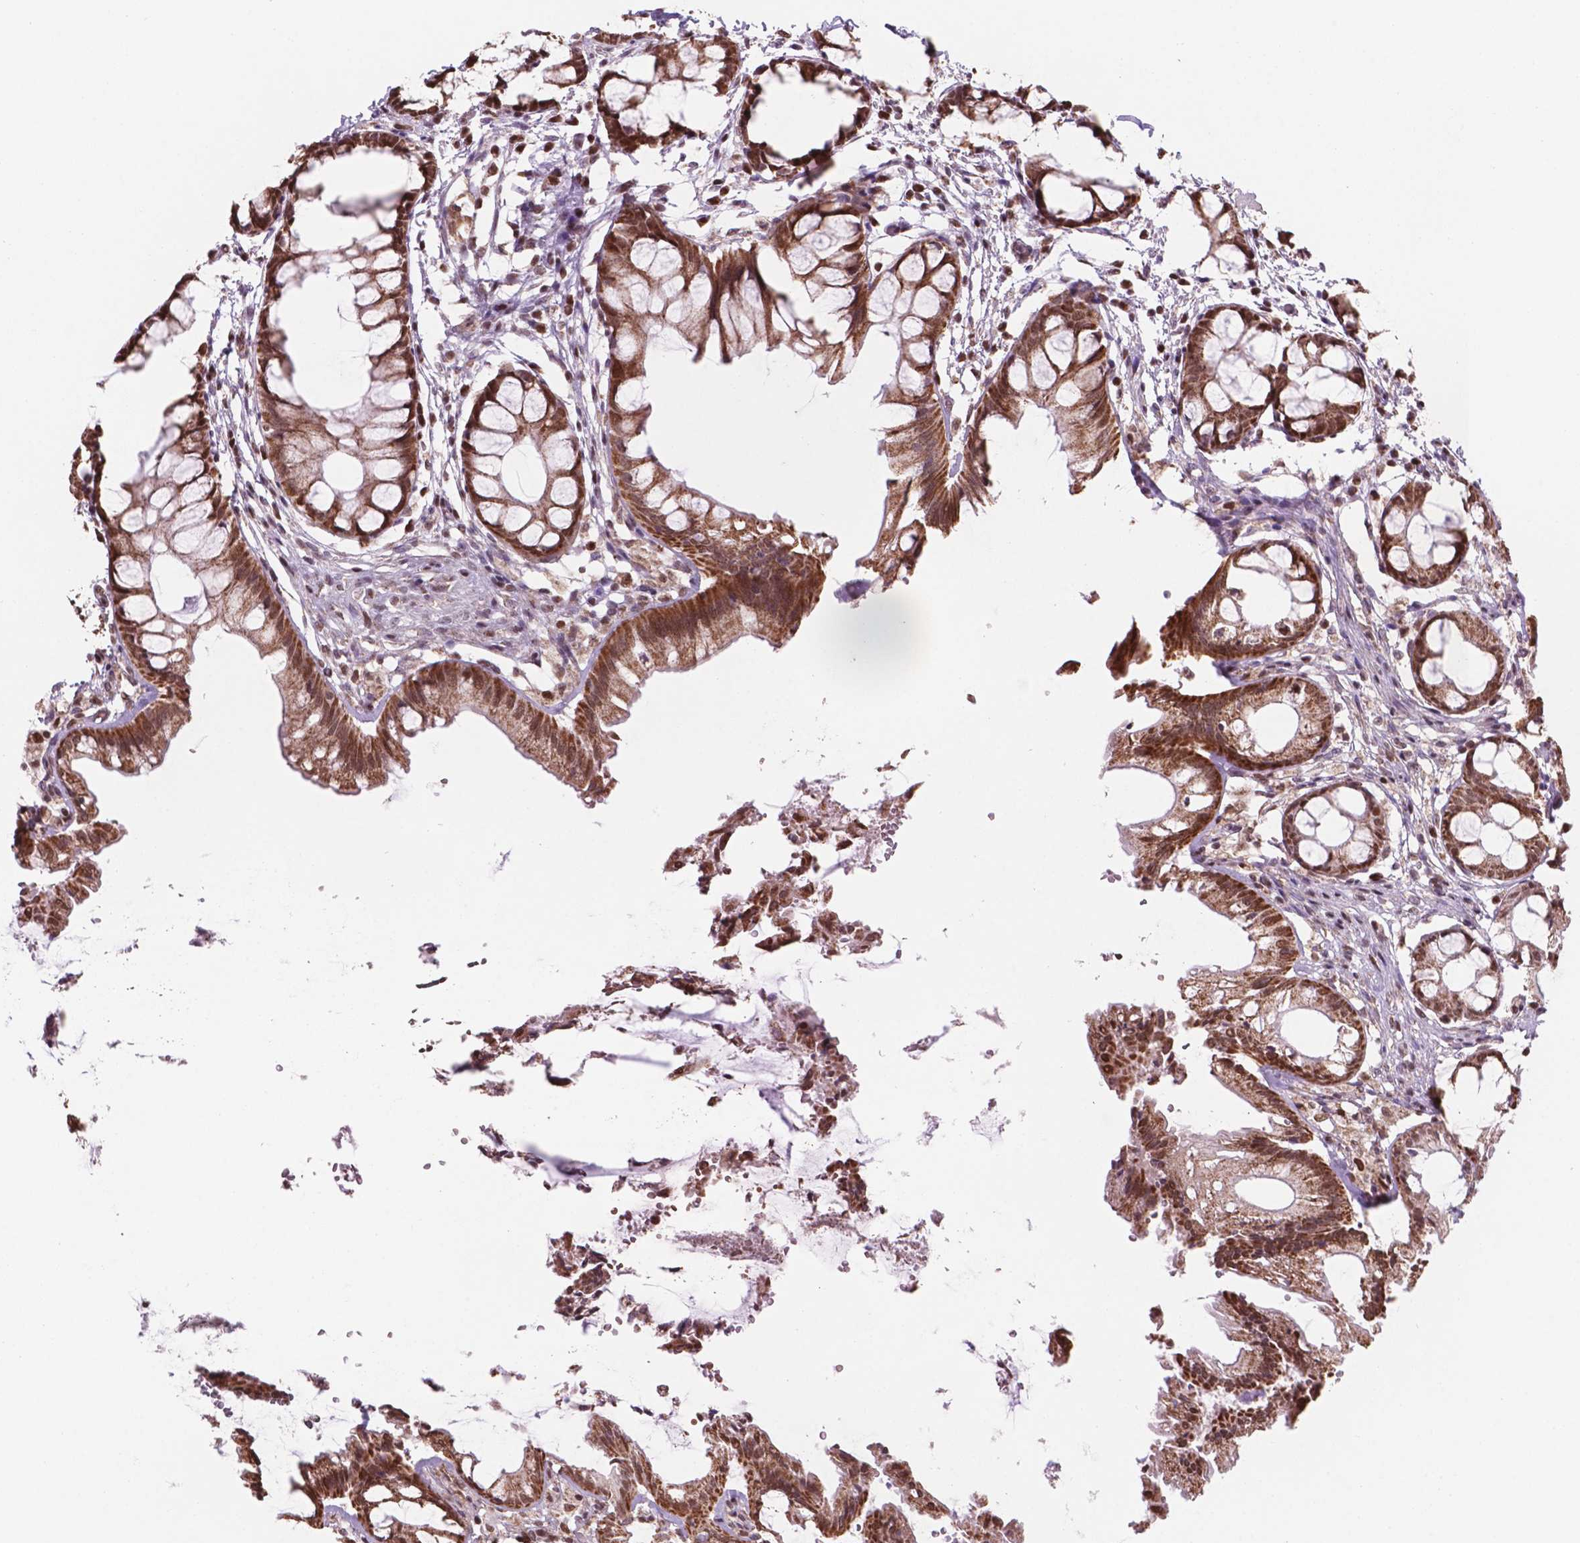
{"staining": {"intensity": "moderate", "quantity": ">75%", "location": "cytoplasmic/membranous,nuclear"}, "tissue": "rectum", "cell_type": "Glandular cells", "image_type": "normal", "snomed": [{"axis": "morphology", "description": "Normal tissue, NOS"}, {"axis": "topography", "description": "Rectum"}], "caption": "IHC micrograph of unremarkable rectum stained for a protein (brown), which shows medium levels of moderate cytoplasmic/membranous,nuclear positivity in about >75% of glandular cells.", "gene": "NDUFA10", "patient": {"sex": "female", "age": 62}}